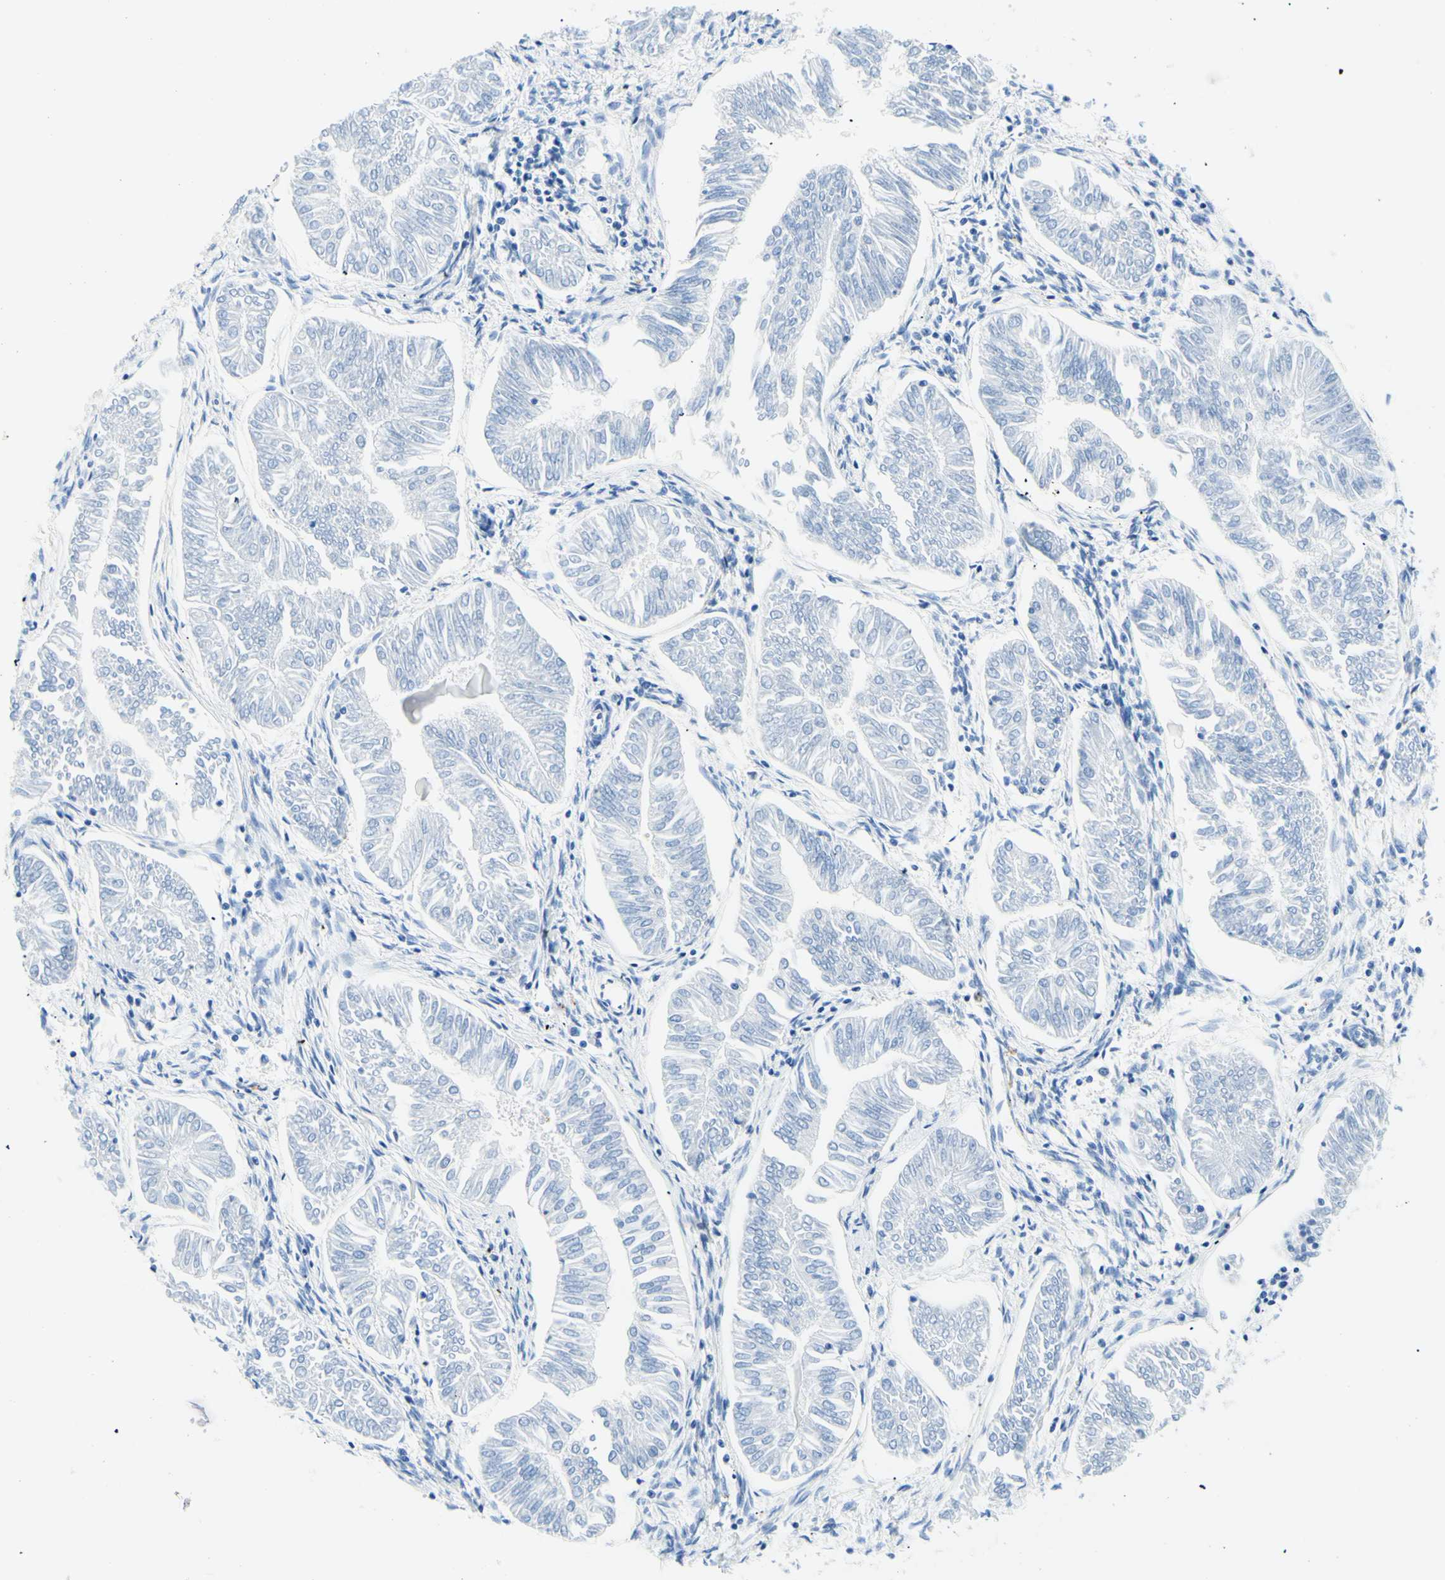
{"staining": {"intensity": "negative", "quantity": "none", "location": "none"}, "tissue": "endometrial cancer", "cell_type": "Tumor cells", "image_type": "cancer", "snomed": [{"axis": "morphology", "description": "Adenocarcinoma, NOS"}, {"axis": "topography", "description": "Endometrium"}], "caption": "Human adenocarcinoma (endometrial) stained for a protein using immunohistochemistry exhibits no staining in tumor cells.", "gene": "MYH2", "patient": {"sex": "female", "age": 53}}